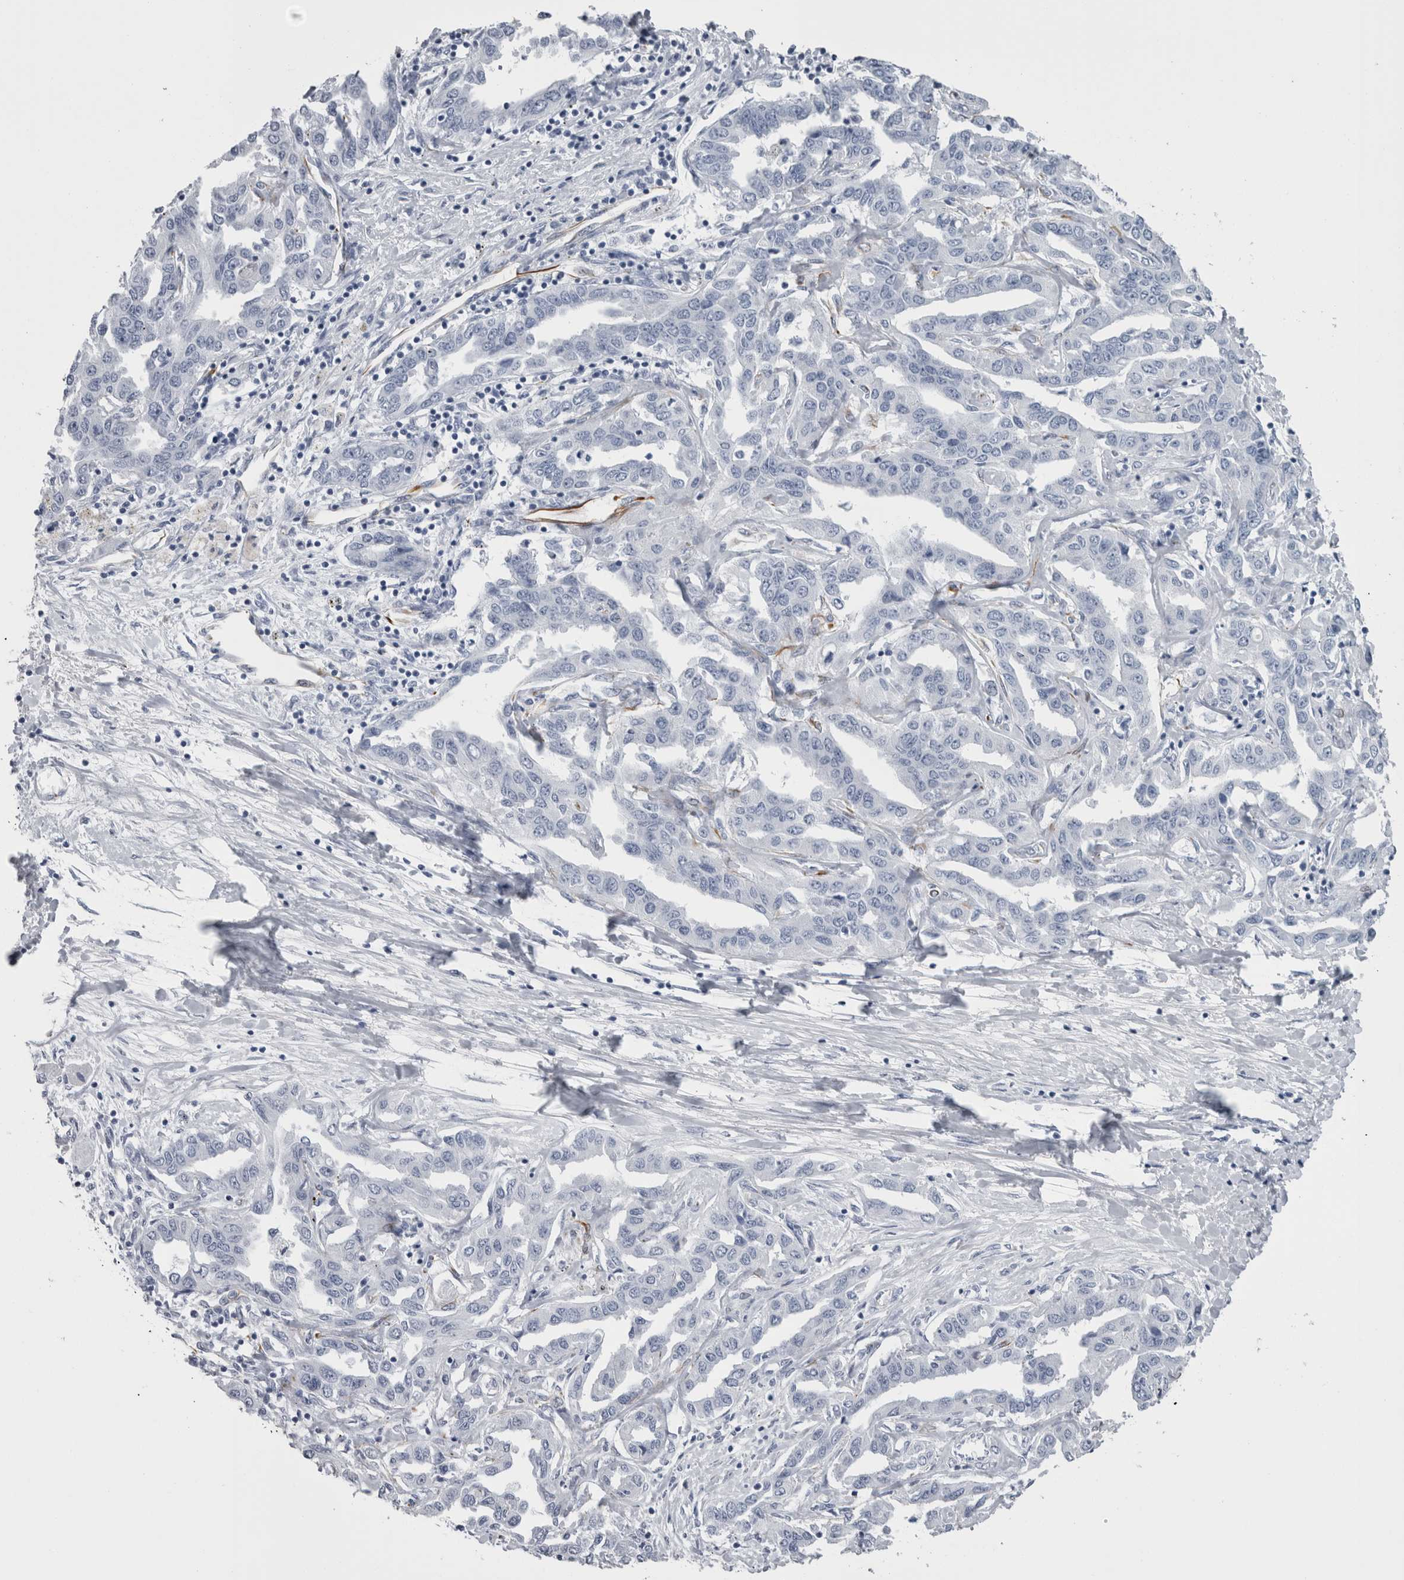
{"staining": {"intensity": "negative", "quantity": "none", "location": "none"}, "tissue": "liver cancer", "cell_type": "Tumor cells", "image_type": "cancer", "snomed": [{"axis": "morphology", "description": "Cholangiocarcinoma"}, {"axis": "topography", "description": "Liver"}], "caption": "A photomicrograph of human liver cancer is negative for staining in tumor cells.", "gene": "VWDE", "patient": {"sex": "male", "age": 59}}